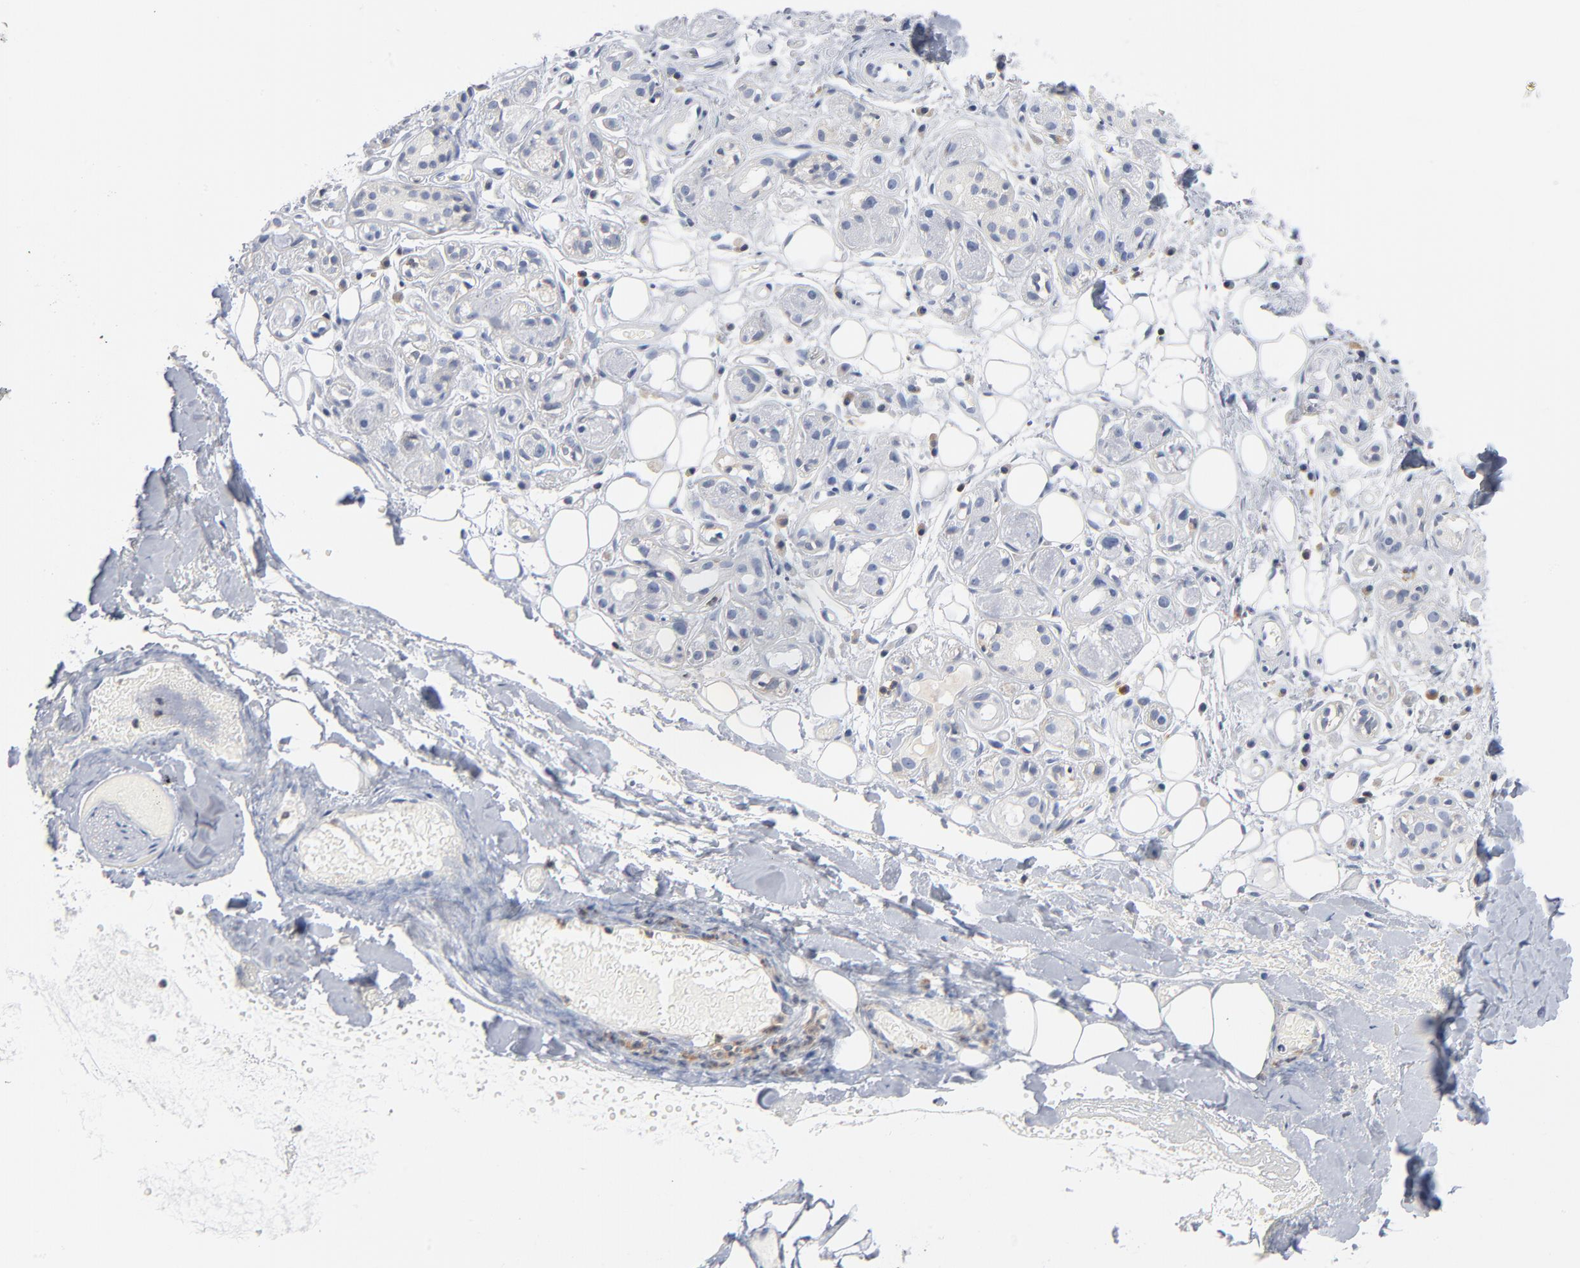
{"staining": {"intensity": "negative", "quantity": "none", "location": "none"}, "tissue": "salivary gland", "cell_type": "Glandular cells", "image_type": "normal", "snomed": [{"axis": "morphology", "description": "Normal tissue, NOS"}, {"axis": "topography", "description": "Salivary gland"}], "caption": "A micrograph of salivary gland stained for a protein demonstrates no brown staining in glandular cells. (DAB (3,3'-diaminobenzidine) IHC visualized using brightfield microscopy, high magnification).", "gene": "PTK2B", "patient": {"sex": "male", "age": 54}}